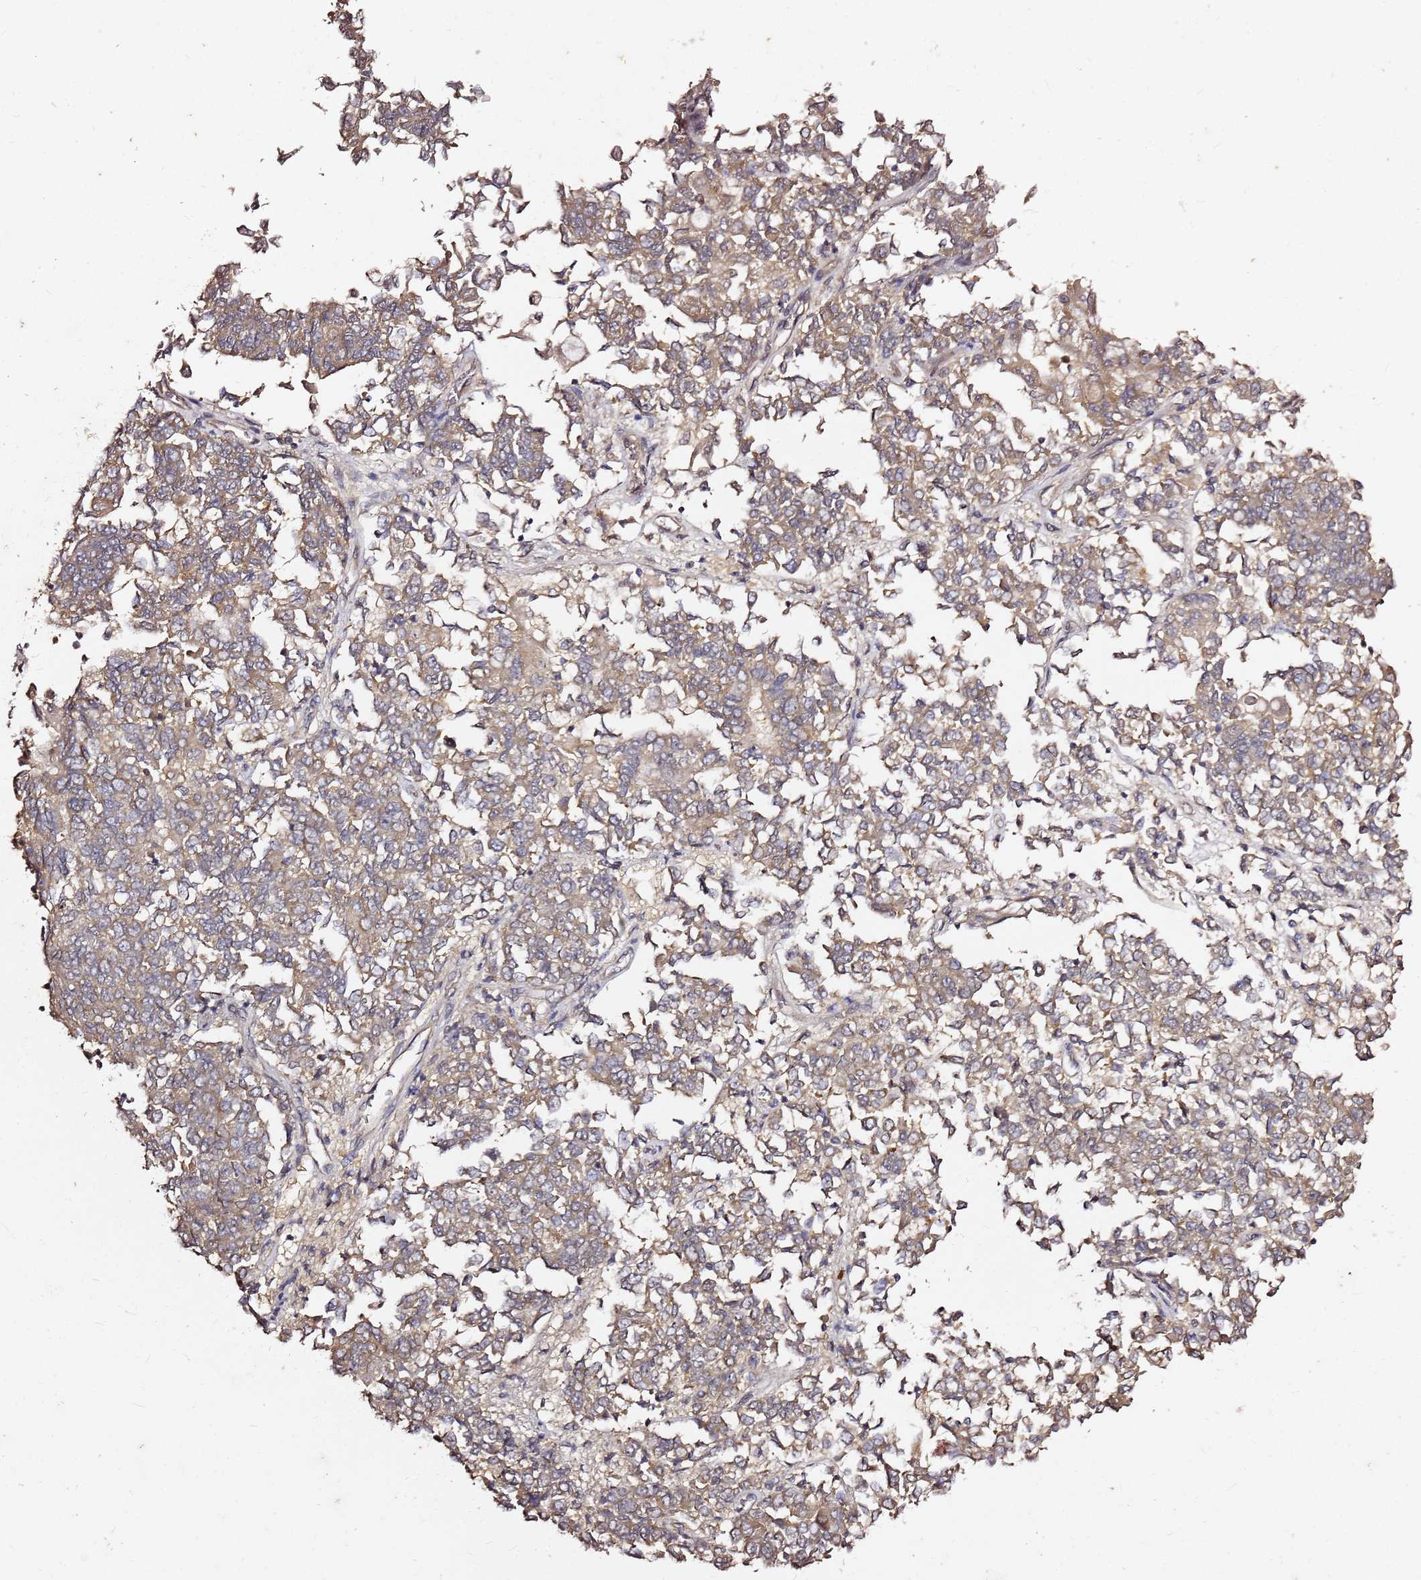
{"staining": {"intensity": "moderate", "quantity": ">75%", "location": "cytoplasmic/membranous"}, "tissue": "endometrial cancer", "cell_type": "Tumor cells", "image_type": "cancer", "snomed": [{"axis": "morphology", "description": "Adenocarcinoma, NOS"}, {"axis": "topography", "description": "Endometrium"}], "caption": "This is a photomicrograph of IHC staining of adenocarcinoma (endometrial), which shows moderate positivity in the cytoplasmic/membranous of tumor cells.", "gene": "C6orf136", "patient": {"sex": "female", "age": 80}}